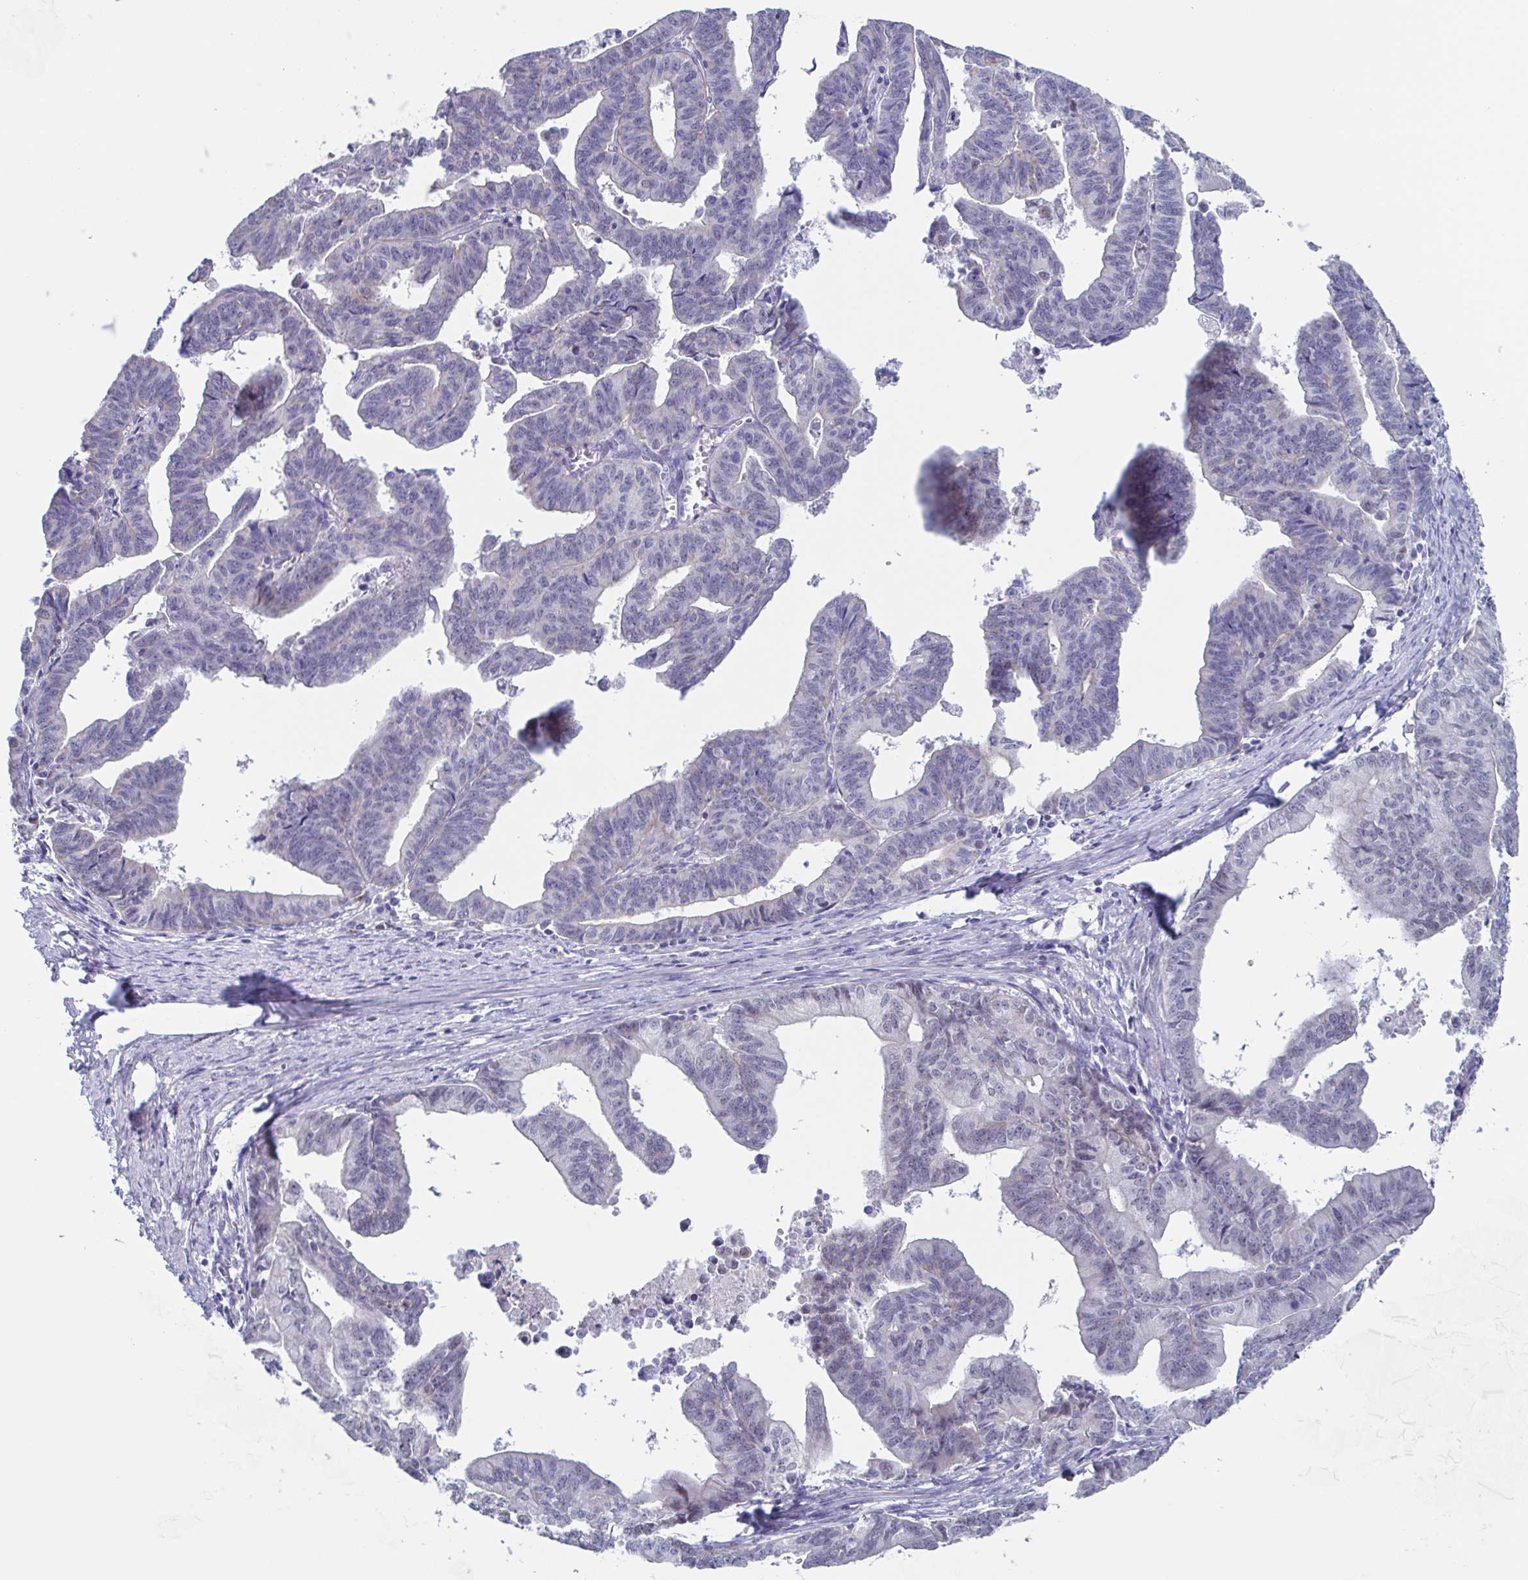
{"staining": {"intensity": "negative", "quantity": "none", "location": "none"}, "tissue": "endometrial cancer", "cell_type": "Tumor cells", "image_type": "cancer", "snomed": [{"axis": "morphology", "description": "Adenocarcinoma, NOS"}, {"axis": "topography", "description": "Endometrium"}], "caption": "Tumor cells are negative for protein expression in human endometrial cancer (adenocarcinoma).", "gene": "PBOV1", "patient": {"sex": "female", "age": 65}}